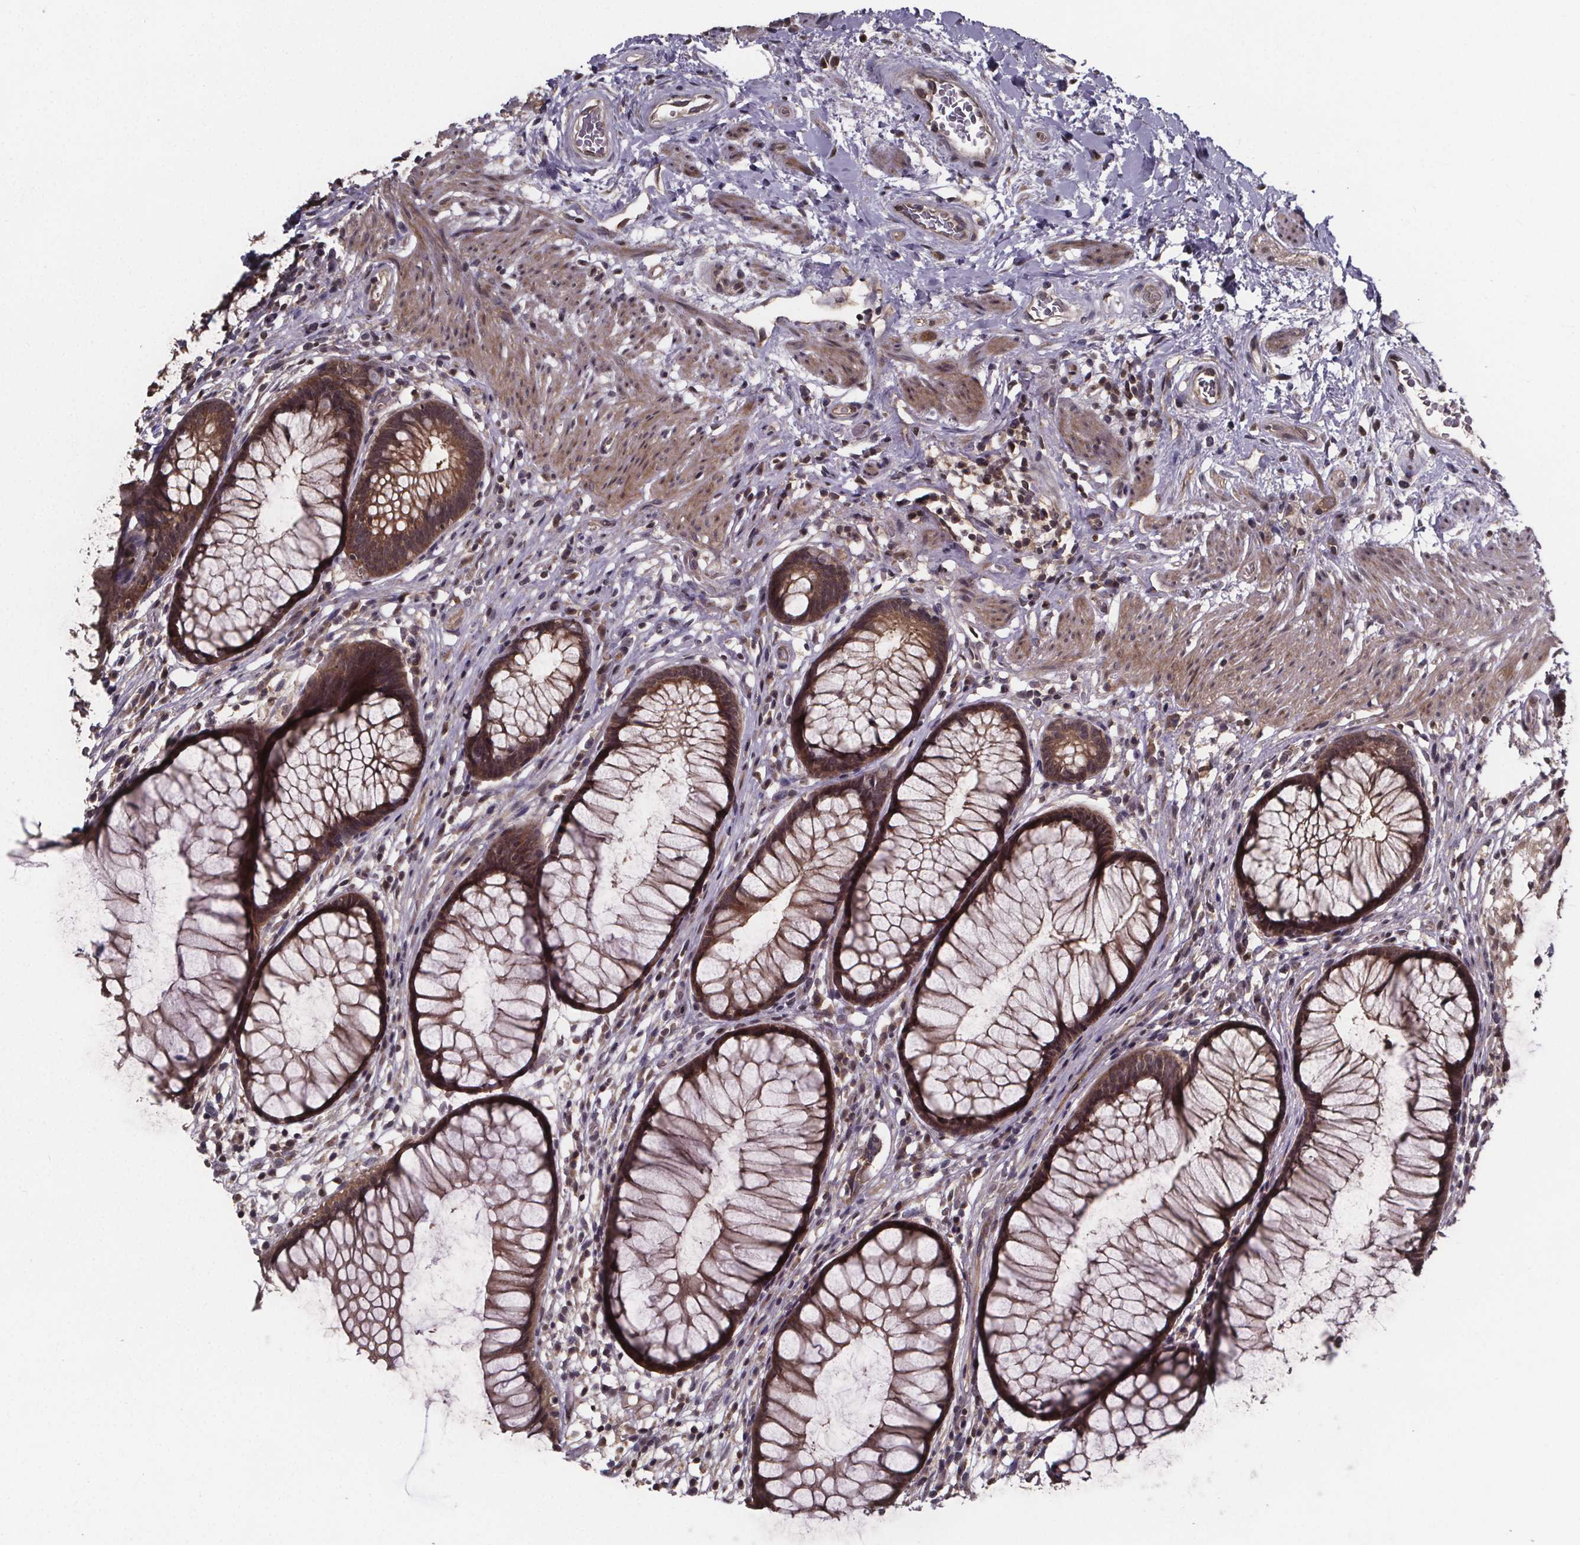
{"staining": {"intensity": "moderate", "quantity": ">75%", "location": "cytoplasmic/membranous,nuclear"}, "tissue": "rectum", "cell_type": "Glandular cells", "image_type": "normal", "snomed": [{"axis": "morphology", "description": "Normal tissue, NOS"}, {"axis": "topography", "description": "Smooth muscle"}, {"axis": "topography", "description": "Rectum"}], "caption": "This photomicrograph displays immunohistochemistry staining of normal human rectum, with medium moderate cytoplasmic/membranous,nuclear staining in approximately >75% of glandular cells.", "gene": "FN3KRP", "patient": {"sex": "male", "age": 53}}